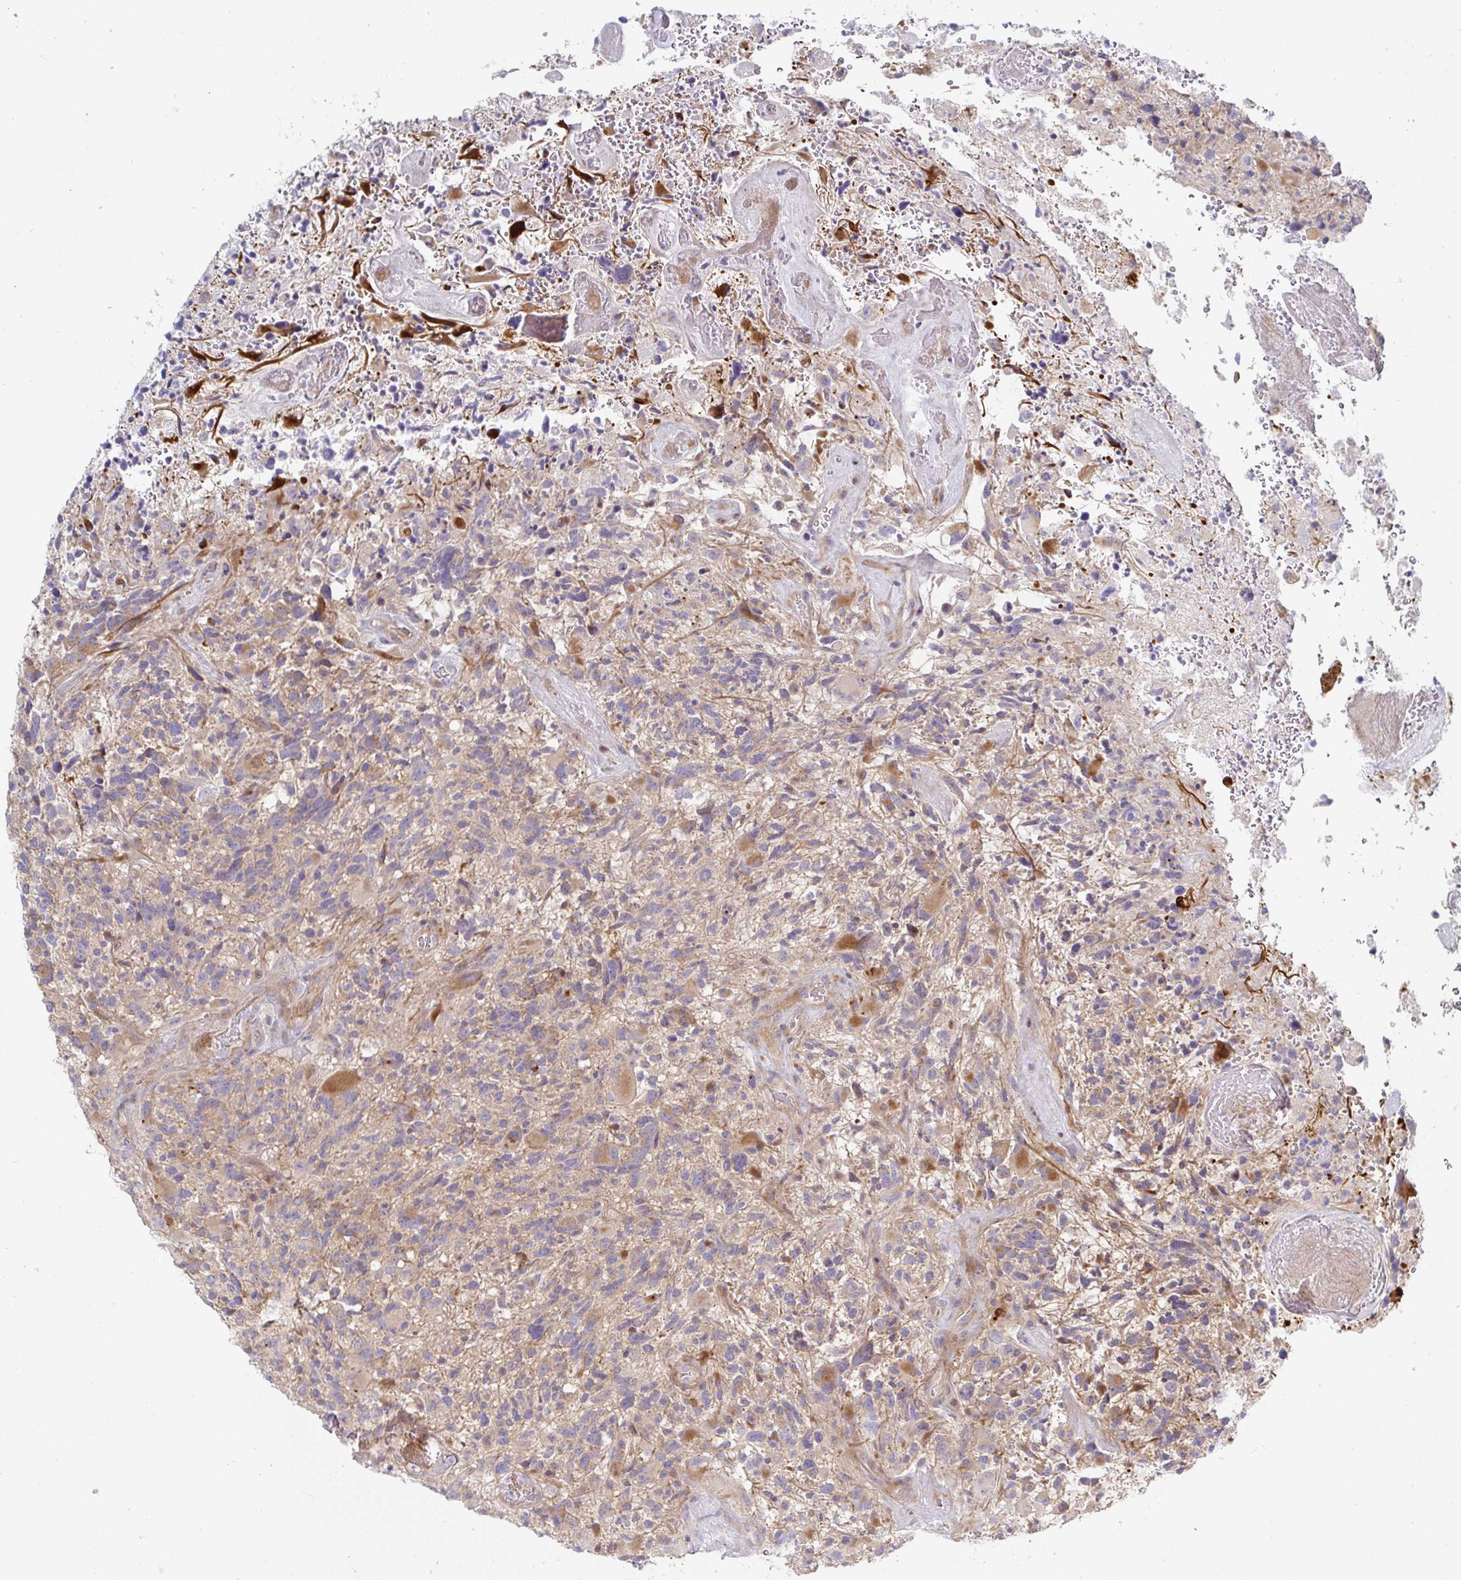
{"staining": {"intensity": "moderate", "quantity": "<25%", "location": "cytoplasmic/membranous"}, "tissue": "glioma", "cell_type": "Tumor cells", "image_type": "cancer", "snomed": [{"axis": "morphology", "description": "Glioma, malignant, High grade"}, {"axis": "topography", "description": "Brain"}], "caption": "Immunohistochemical staining of high-grade glioma (malignant) exhibits low levels of moderate cytoplasmic/membranous protein positivity in approximately <25% of tumor cells.", "gene": "SSH2", "patient": {"sex": "female", "age": 71}}